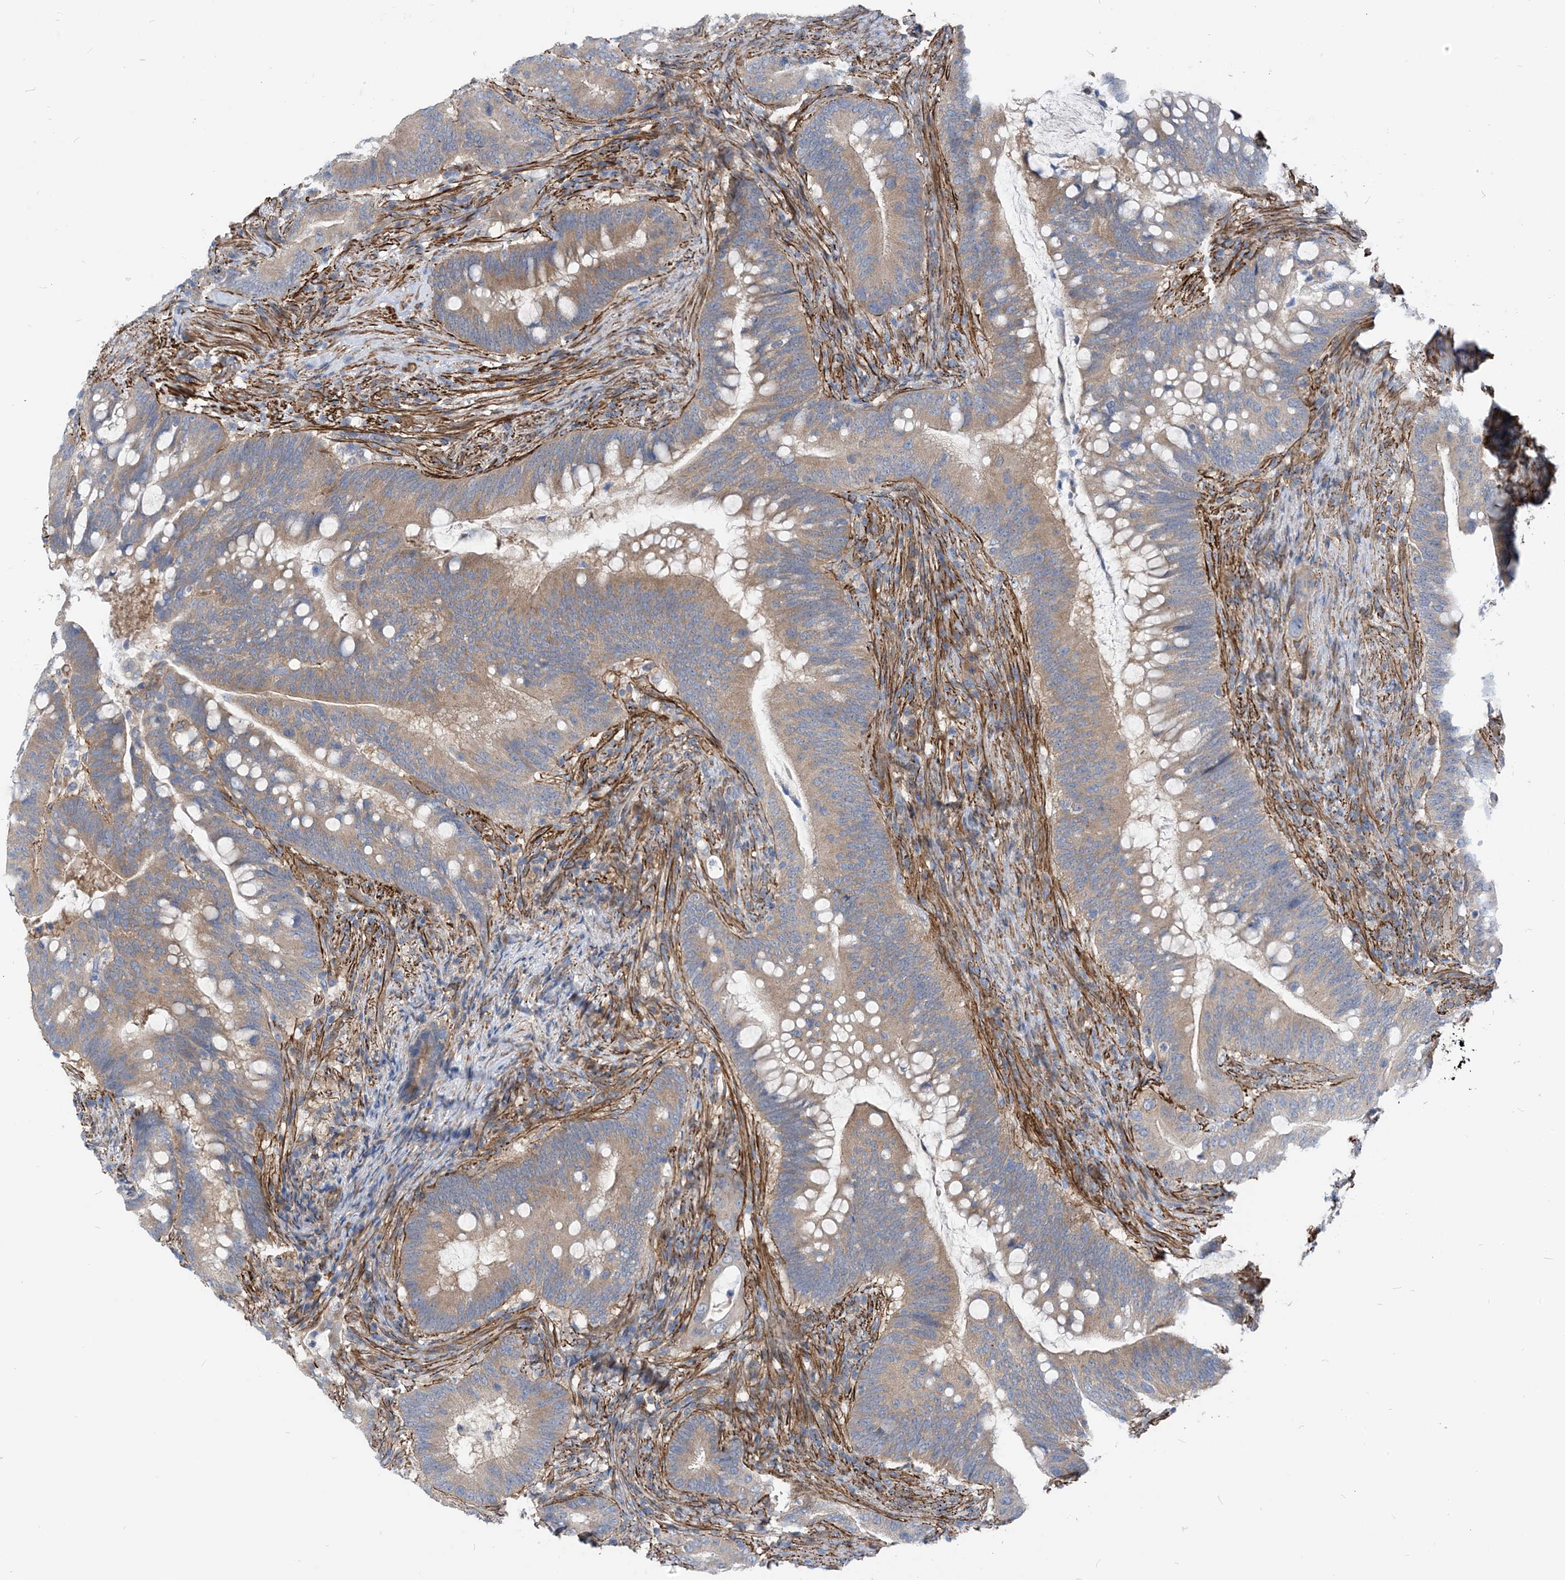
{"staining": {"intensity": "moderate", "quantity": "25%-75%", "location": "cytoplasmic/membranous"}, "tissue": "colorectal cancer", "cell_type": "Tumor cells", "image_type": "cancer", "snomed": [{"axis": "morphology", "description": "Adenocarcinoma, NOS"}, {"axis": "topography", "description": "Colon"}], "caption": "Brown immunohistochemical staining in colorectal cancer (adenocarcinoma) demonstrates moderate cytoplasmic/membranous staining in approximately 25%-75% of tumor cells.", "gene": "PLEKHA3", "patient": {"sex": "female", "age": 66}}